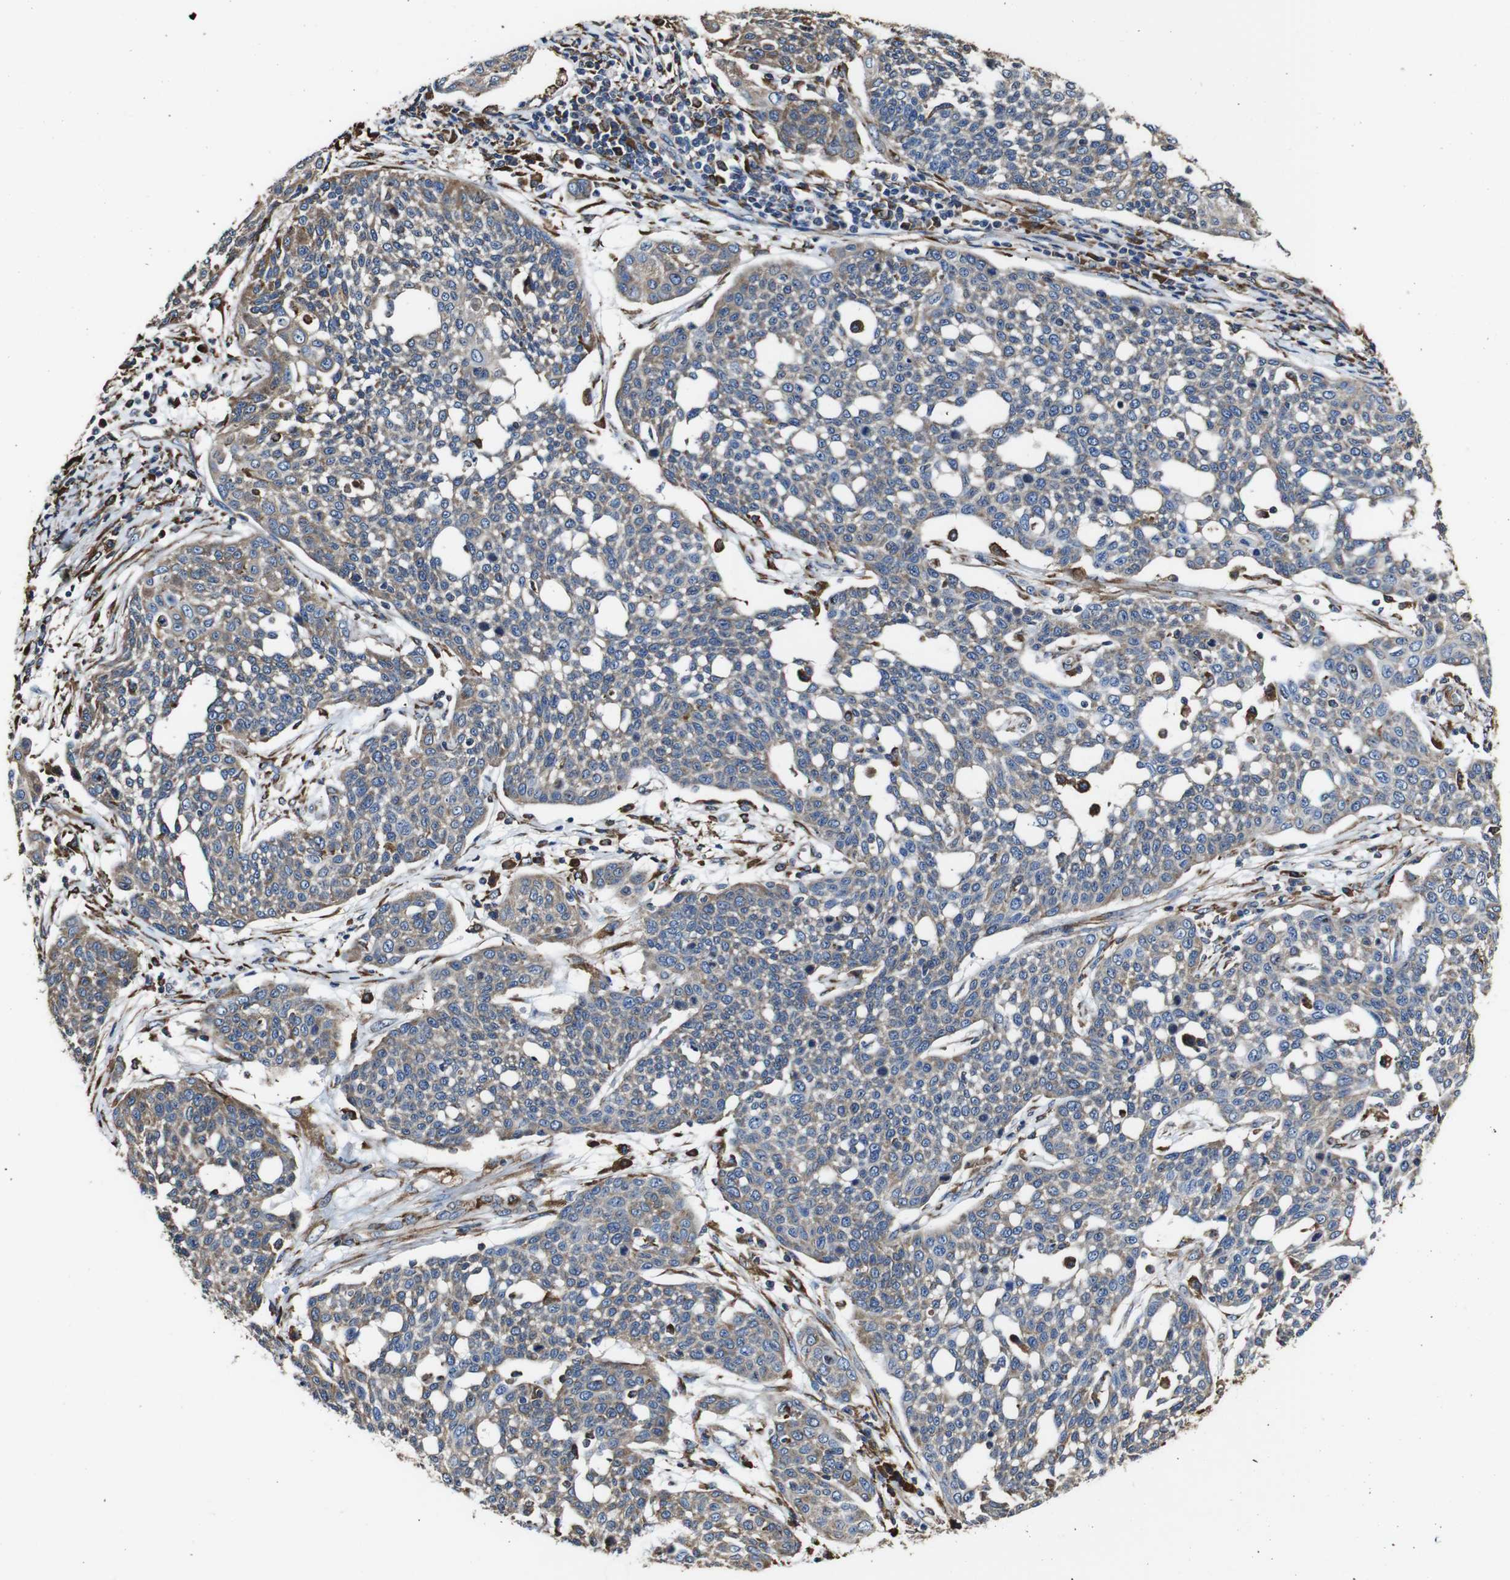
{"staining": {"intensity": "weak", "quantity": "25%-75%", "location": "cytoplasmic/membranous"}, "tissue": "cervical cancer", "cell_type": "Tumor cells", "image_type": "cancer", "snomed": [{"axis": "morphology", "description": "Squamous cell carcinoma, NOS"}, {"axis": "topography", "description": "Cervix"}], "caption": "A histopathology image of human squamous cell carcinoma (cervical) stained for a protein displays weak cytoplasmic/membranous brown staining in tumor cells.", "gene": "PPIB", "patient": {"sex": "female", "age": 34}}